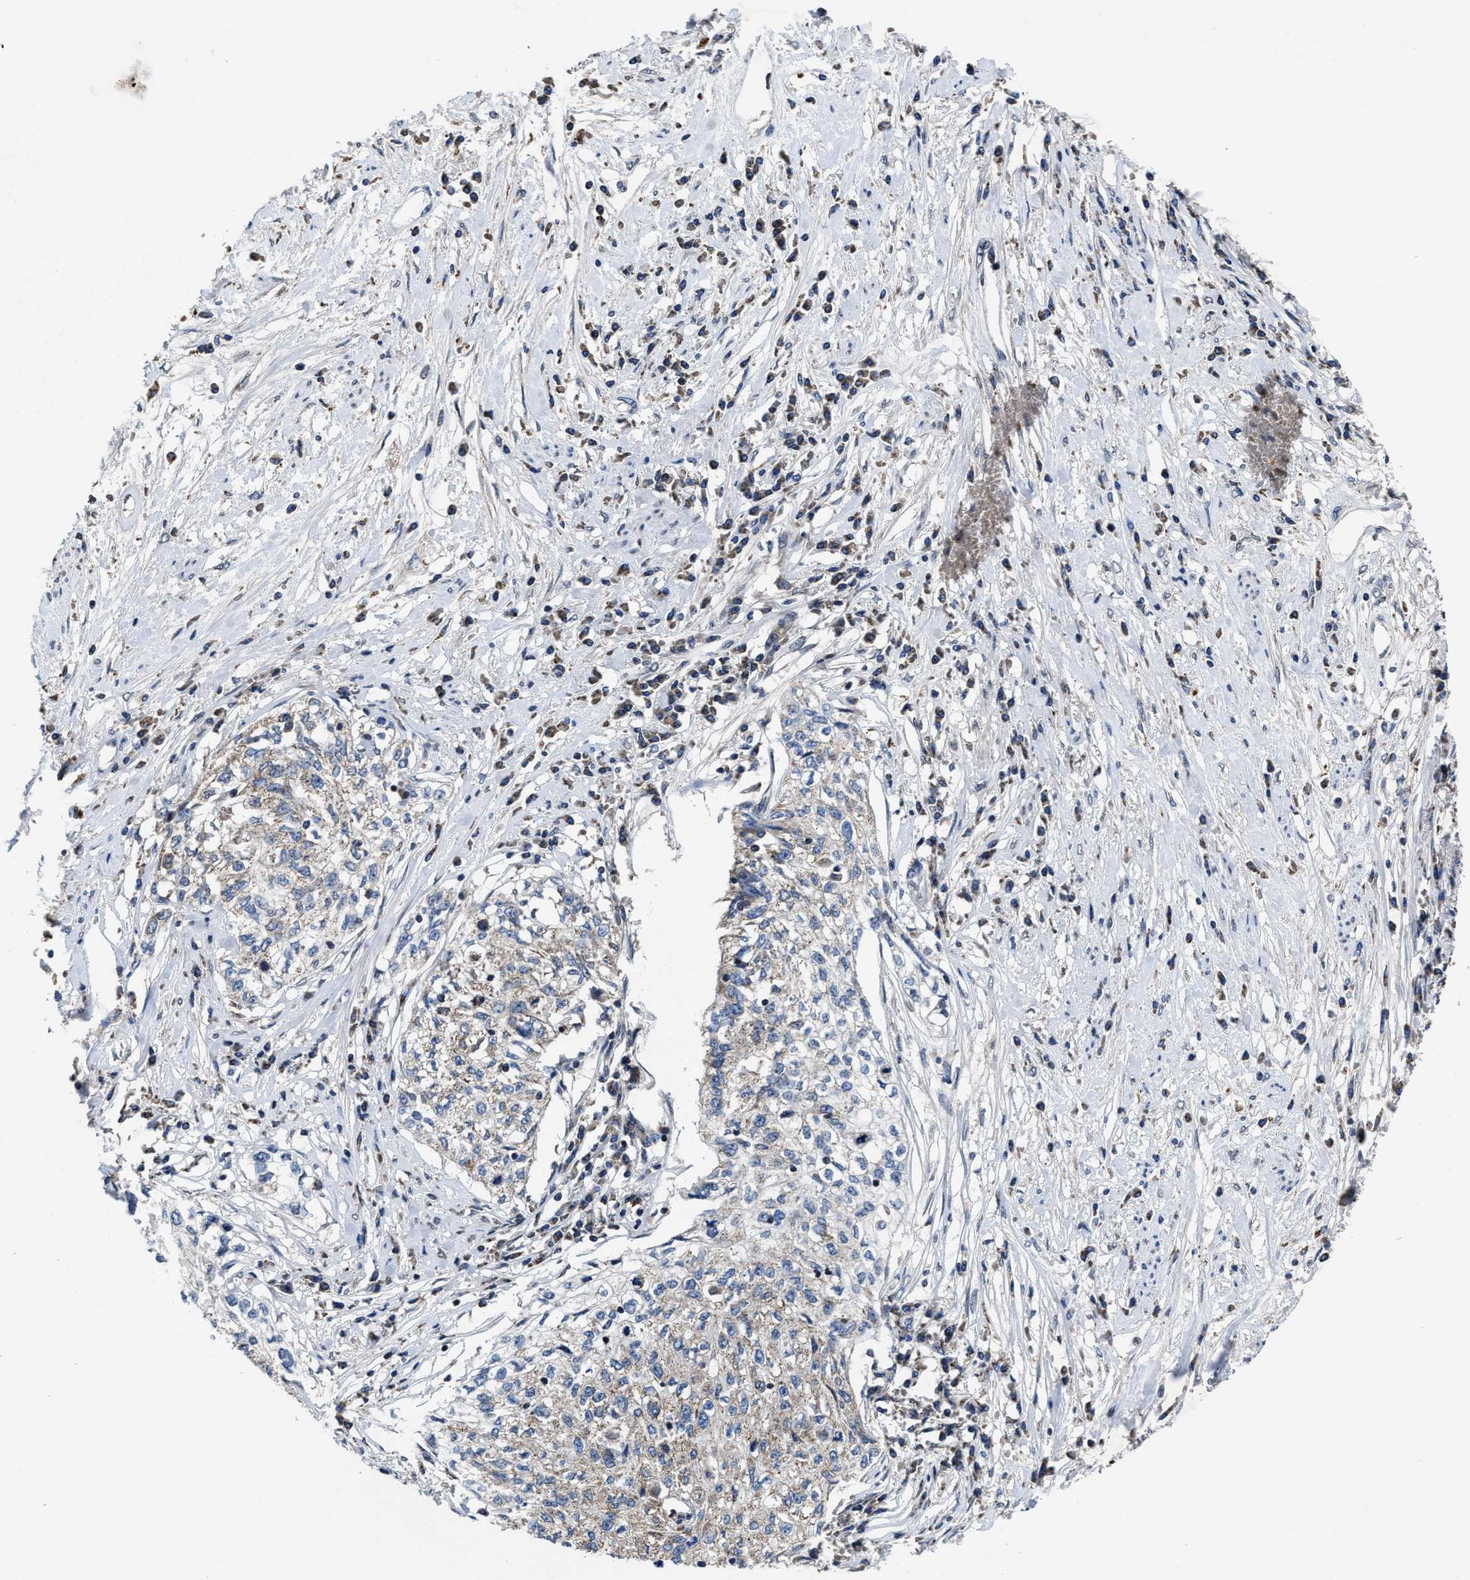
{"staining": {"intensity": "weak", "quantity": "<25%", "location": "cytoplasmic/membranous"}, "tissue": "cervical cancer", "cell_type": "Tumor cells", "image_type": "cancer", "snomed": [{"axis": "morphology", "description": "Squamous cell carcinoma, NOS"}, {"axis": "topography", "description": "Cervix"}], "caption": "Immunohistochemistry (IHC) of human squamous cell carcinoma (cervical) reveals no positivity in tumor cells. (DAB (3,3'-diaminobenzidine) immunohistochemistry (IHC) visualized using brightfield microscopy, high magnification).", "gene": "CACNA1D", "patient": {"sex": "female", "age": 57}}